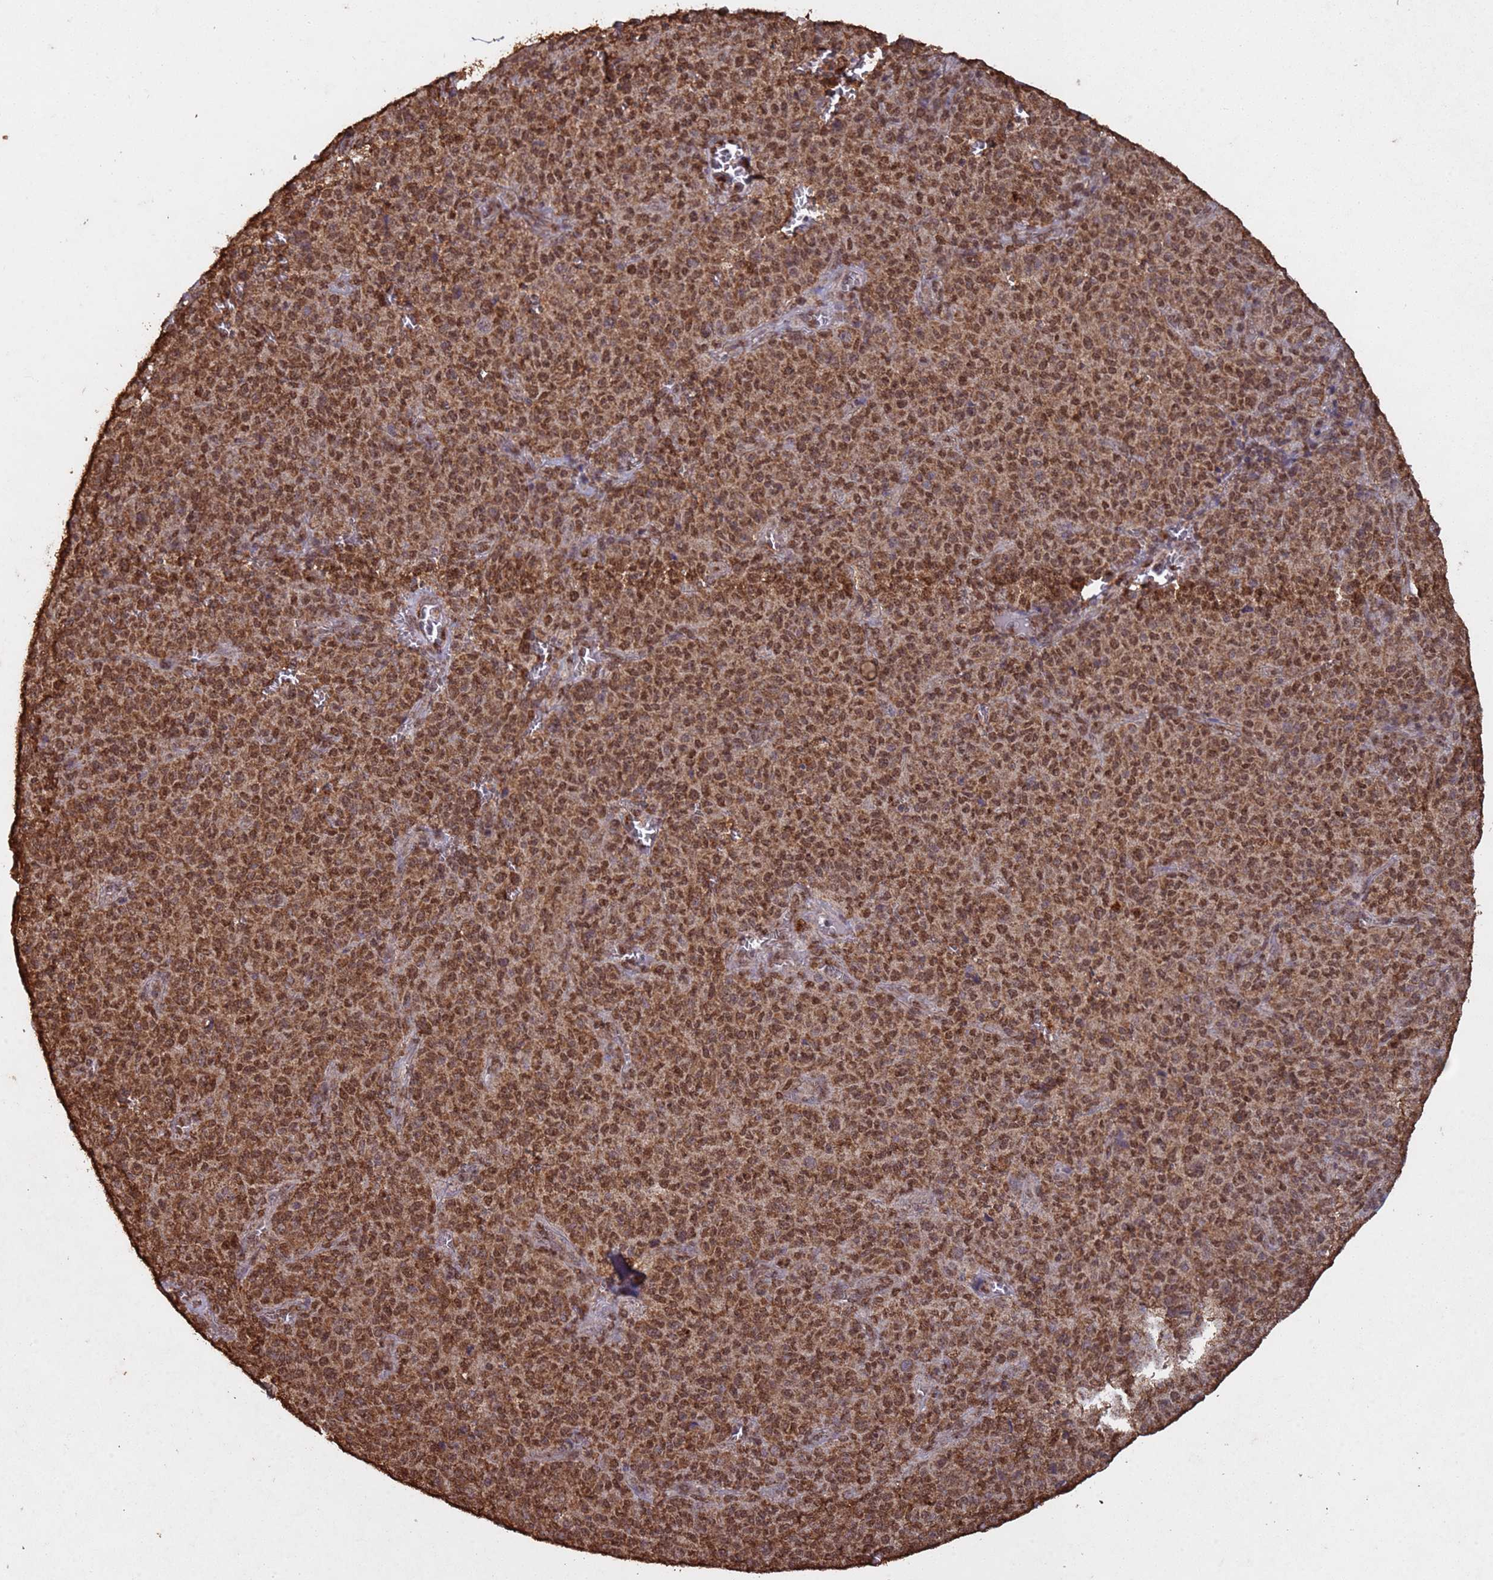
{"staining": {"intensity": "moderate", "quantity": ">75%", "location": "cytoplasmic/membranous,nuclear"}, "tissue": "melanoma", "cell_type": "Tumor cells", "image_type": "cancer", "snomed": [{"axis": "morphology", "description": "Malignant melanoma, NOS"}, {"axis": "topography", "description": "Skin"}], "caption": "Protein staining of melanoma tissue demonstrates moderate cytoplasmic/membranous and nuclear positivity in approximately >75% of tumor cells.", "gene": "HDAC10", "patient": {"sex": "female", "age": 82}}